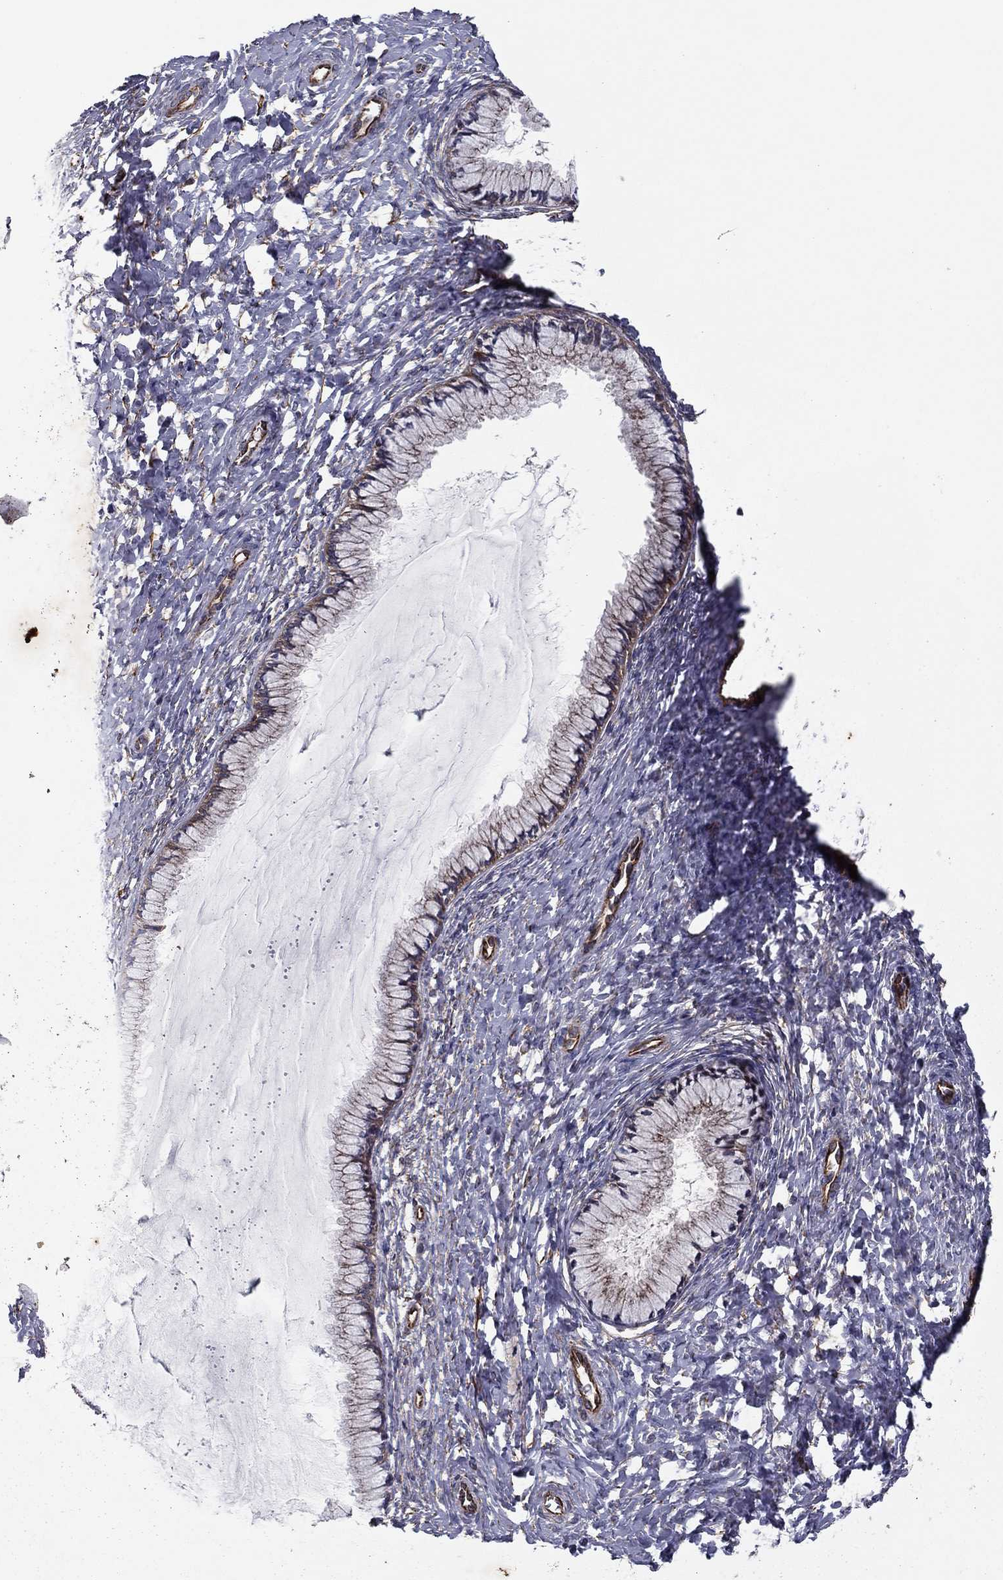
{"staining": {"intensity": "moderate", "quantity": "<25%", "location": "cytoplasmic/membranous"}, "tissue": "cervix", "cell_type": "Glandular cells", "image_type": "normal", "snomed": [{"axis": "morphology", "description": "Normal tissue, NOS"}, {"axis": "topography", "description": "Cervix"}], "caption": "This image shows unremarkable cervix stained with immunohistochemistry to label a protein in brown. The cytoplasmic/membranous of glandular cells show moderate positivity for the protein. Nuclei are counter-stained blue.", "gene": "CLSTN1", "patient": {"sex": "female", "age": 37}}